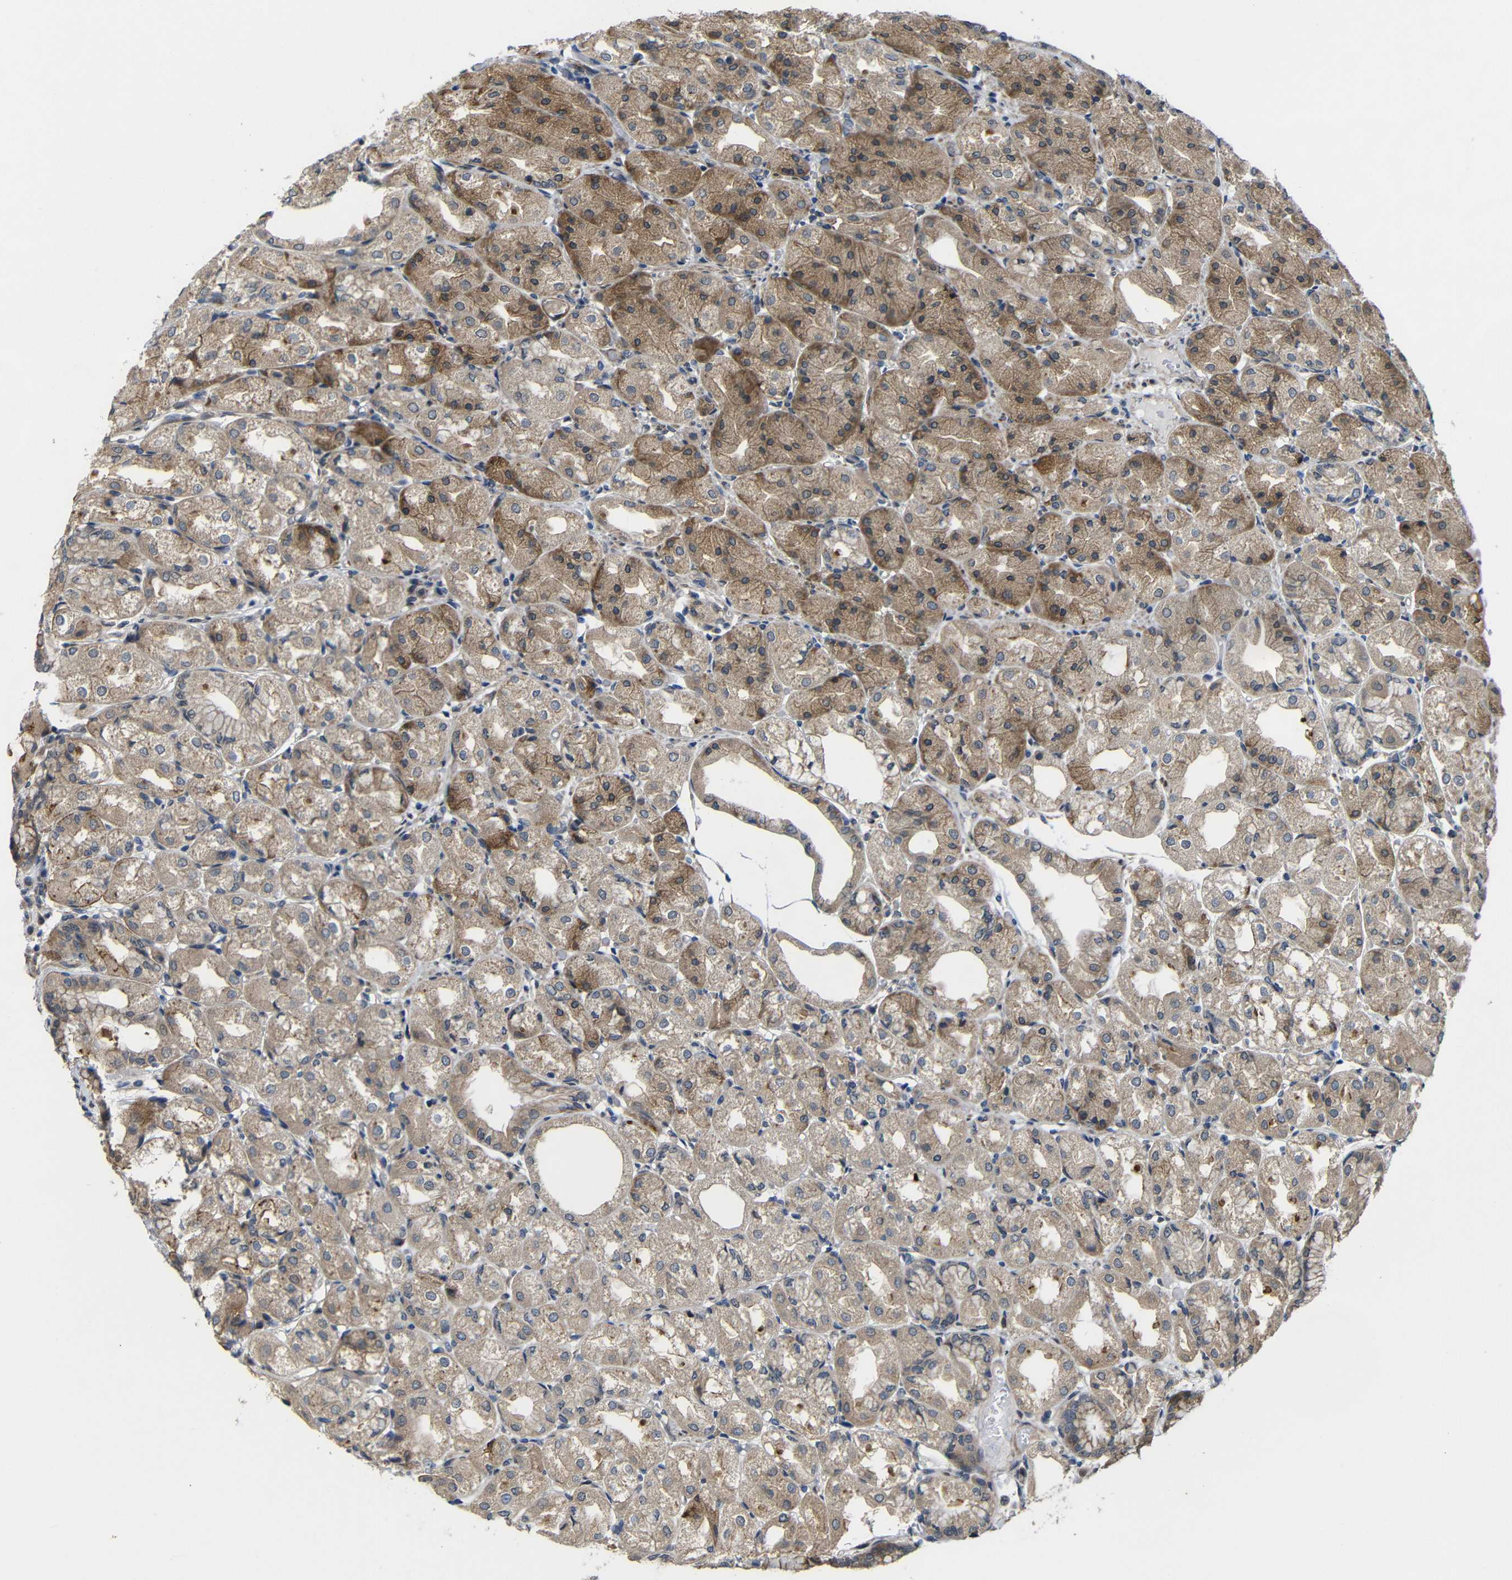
{"staining": {"intensity": "moderate", "quantity": ">75%", "location": "cytoplasmic/membranous"}, "tissue": "stomach", "cell_type": "Glandular cells", "image_type": "normal", "snomed": [{"axis": "morphology", "description": "Normal tissue, NOS"}, {"axis": "topography", "description": "Stomach, upper"}], "caption": "Glandular cells demonstrate moderate cytoplasmic/membranous positivity in about >75% of cells in benign stomach. (DAB (3,3'-diaminobenzidine) = brown stain, brightfield microscopy at high magnification).", "gene": "P3H2", "patient": {"sex": "male", "age": 72}}